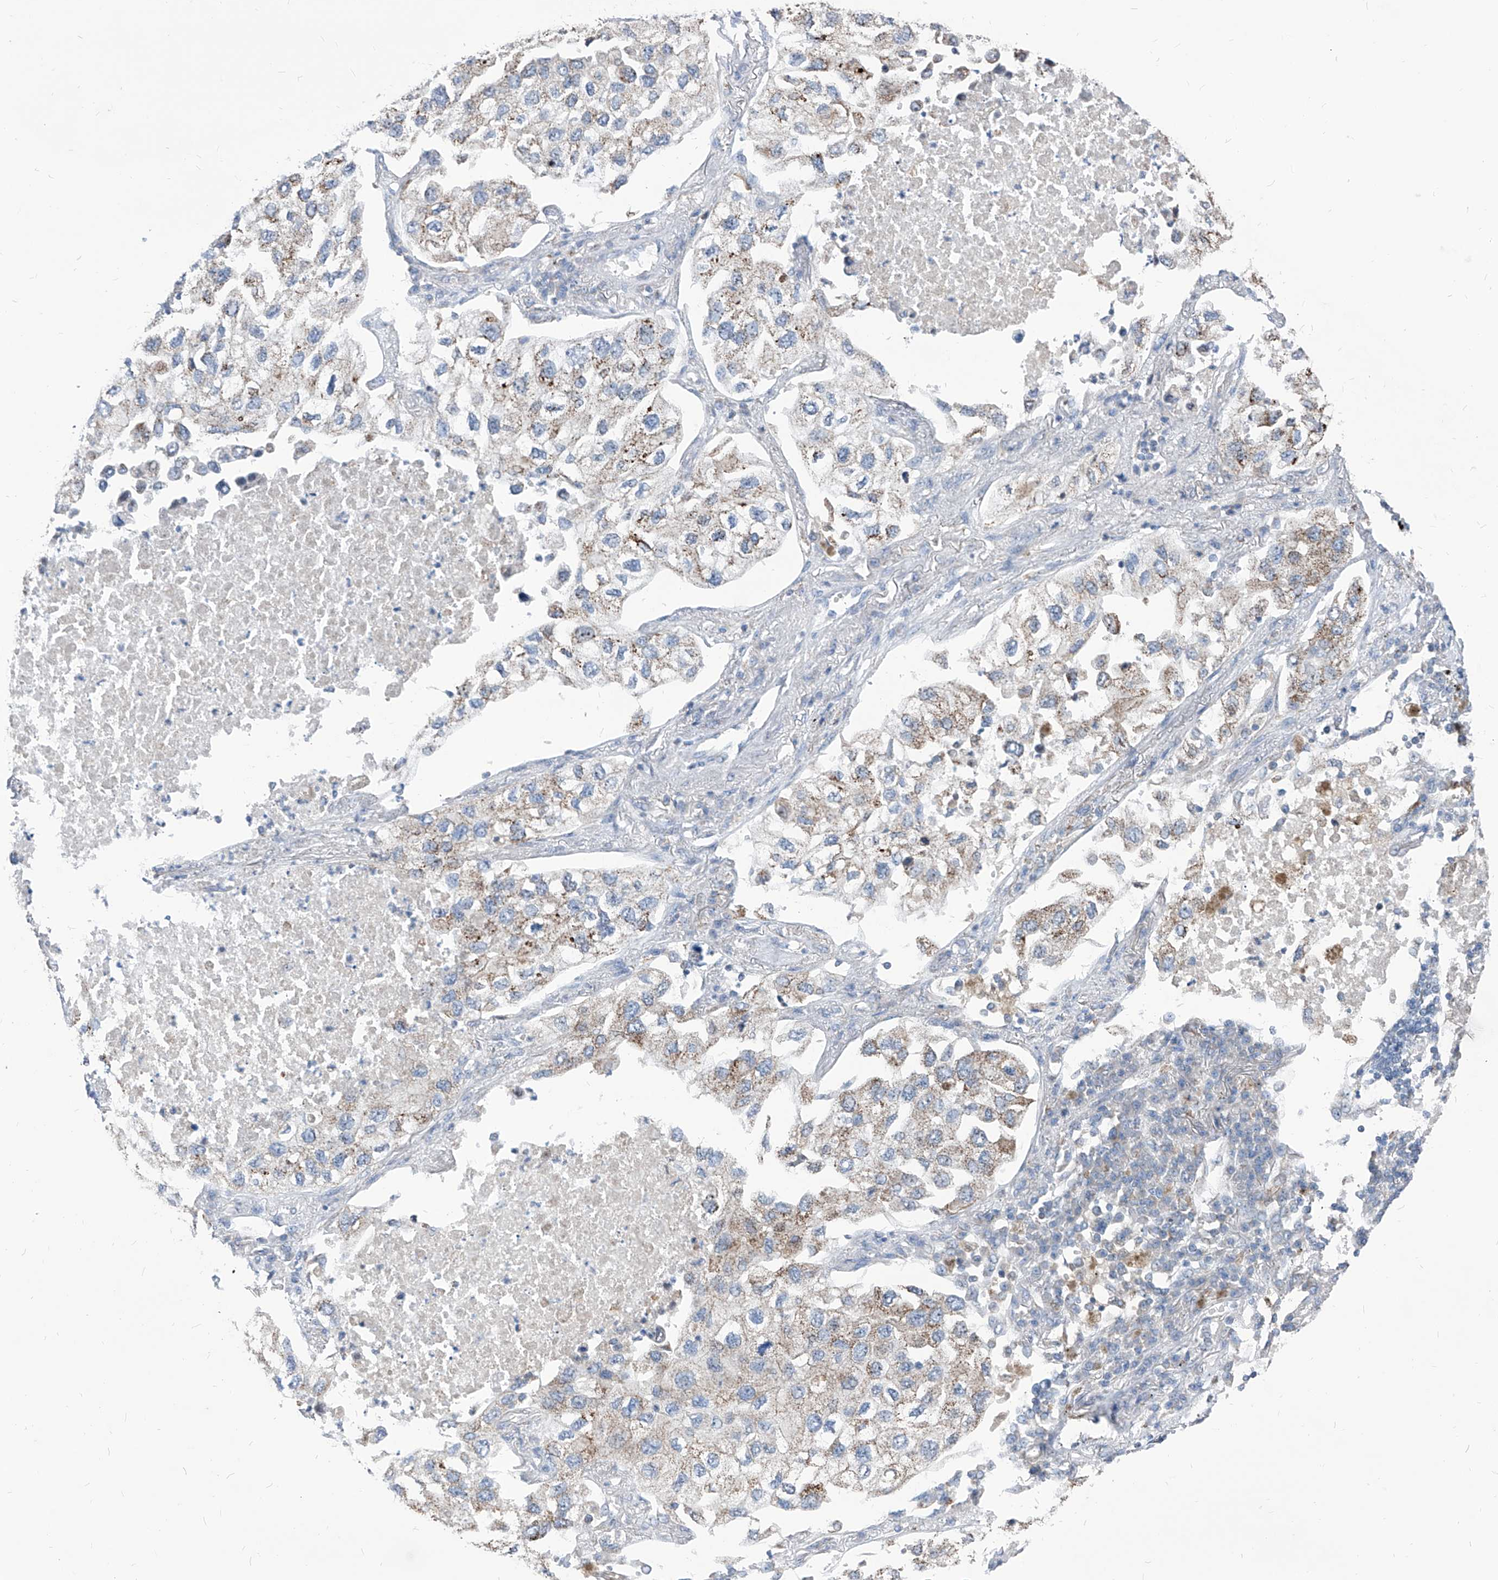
{"staining": {"intensity": "moderate", "quantity": "25%-75%", "location": "cytoplasmic/membranous"}, "tissue": "lung cancer", "cell_type": "Tumor cells", "image_type": "cancer", "snomed": [{"axis": "morphology", "description": "Adenocarcinoma, NOS"}, {"axis": "topography", "description": "Lung"}], "caption": "High-magnification brightfield microscopy of lung adenocarcinoma stained with DAB (brown) and counterstained with hematoxylin (blue). tumor cells exhibit moderate cytoplasmic/membranous positivity is identified in about25%-75% of cells.", "gene": "AGPS", "patient": {"sex": "male", "age": 63}}